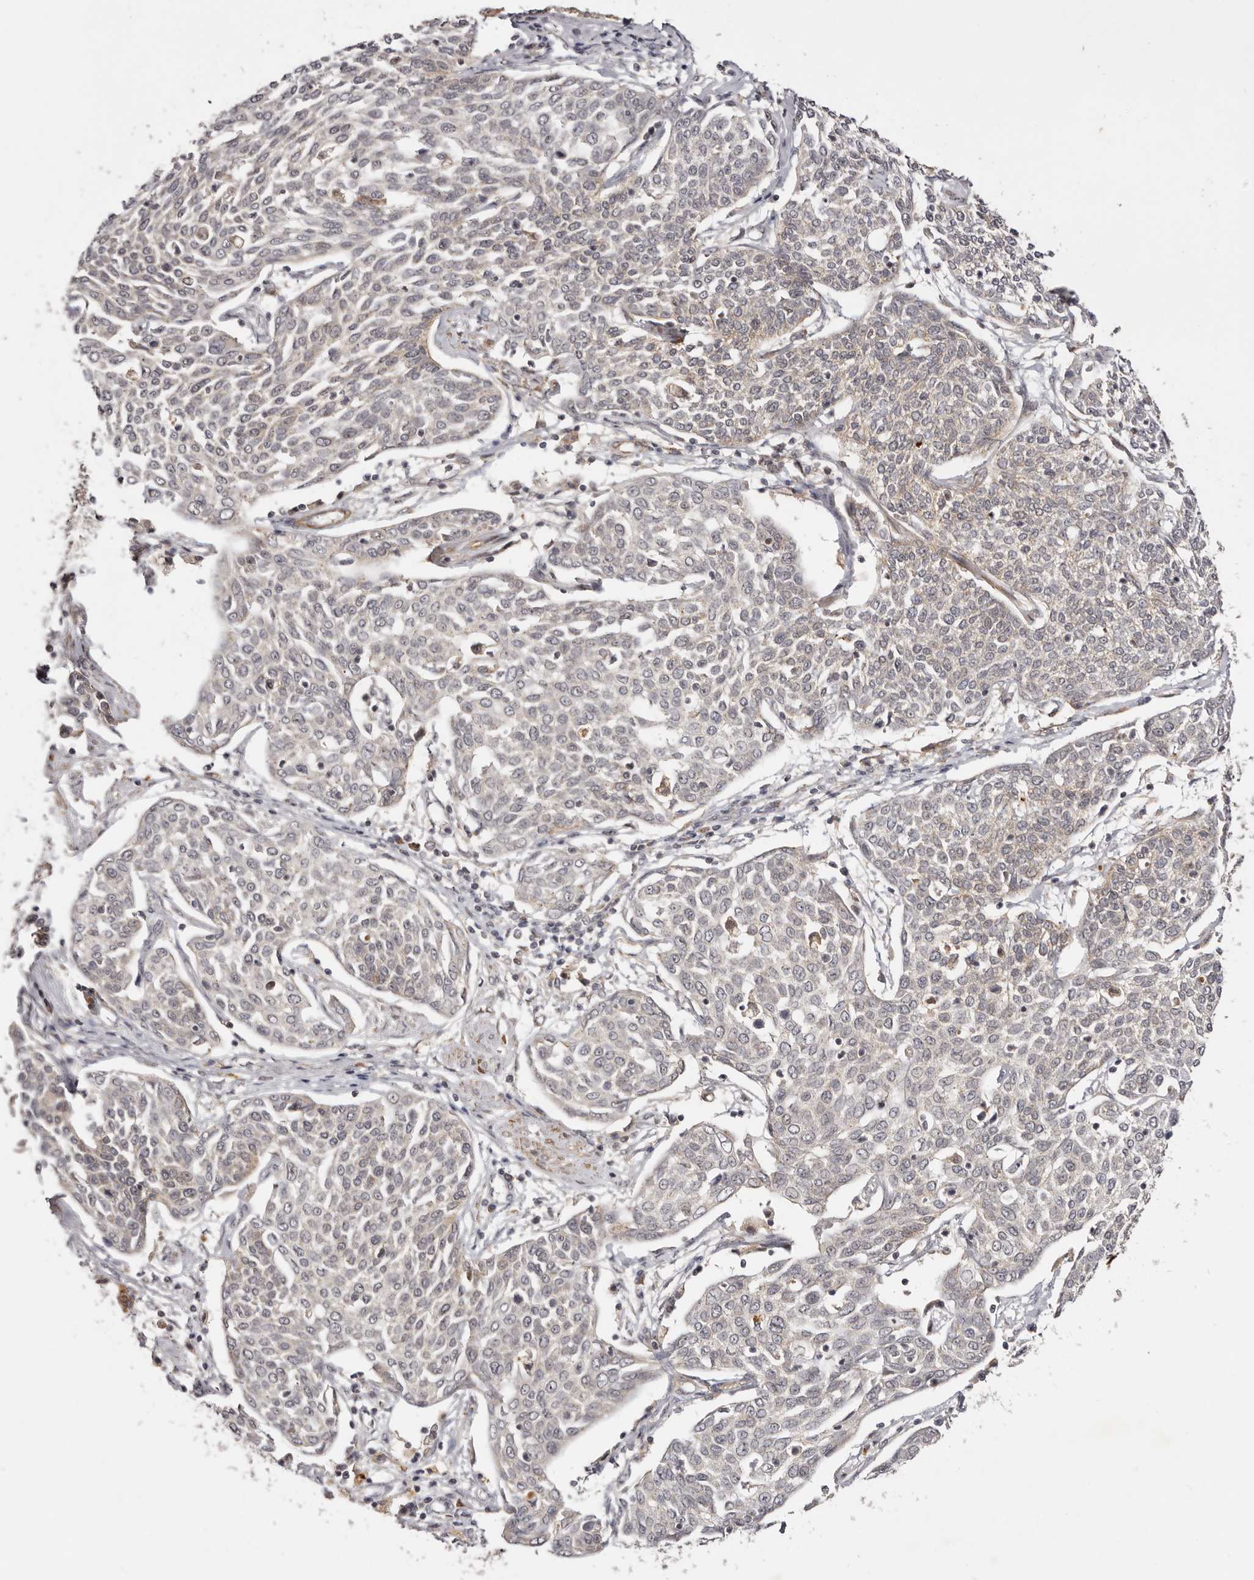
{"staining": {"intensity": "weak", "quantity": "25%-75%", "location": "cytoplasmic/membranous"}, "tissue": "cervical cancer", "cell_type": "Tumor cells", "image_type": "cancer", "snomed": [{"axis": "morphology", "description": "Squamous cell carcinoma, NOS"}, {"axis": "topography", "description": "Cervix"}], "caption": "Weak cytoplasmic/membranous staining for a protein is present in approximately 25%-75% of tumor cells of cervical cancer (squamous cell carcinoma) using immunohistochemistry (IHC).", "gene": "MICAL2", "patient": {"sex": "female", "age": 34}}